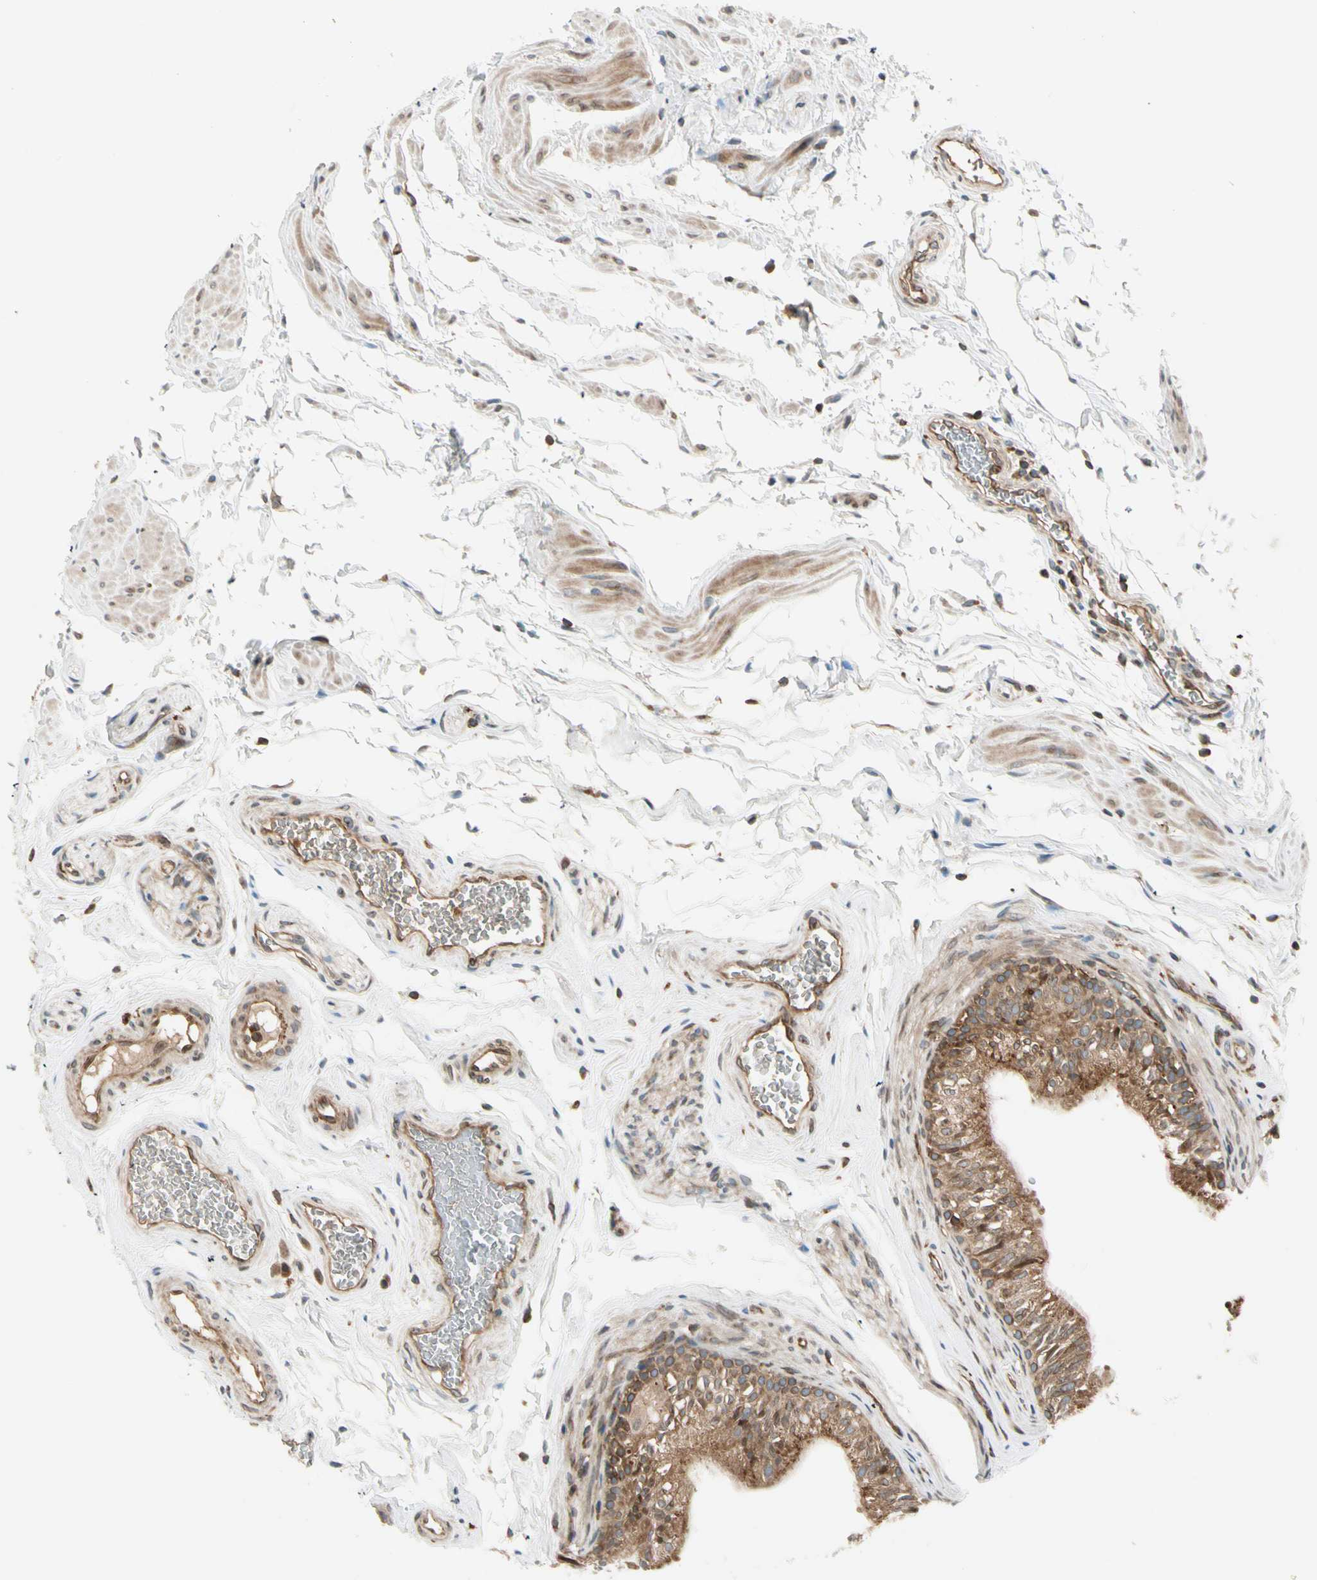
{"staining": {"intensity": "moderate", "quantity": ">75%", "location": "cytoplasmic/membranous"}, "tissue": "epididymis", "cell_type": "Glandular cells", "image_type": "normal", "snomed": [{"axis": "morphology", "description": "Normal tissue, NOS"}, {"axis": "topography", "description": "Testis"}, {"axis": "topography", "description": "Epididymis"}], "caption": "IHC of benign human epididymis reveals medium levels of moderate cytoplasmic/membranous staining in about >75% of glandular cells.", "gene": "TRIO", "patient": {"sex": "male", "age": 36}}